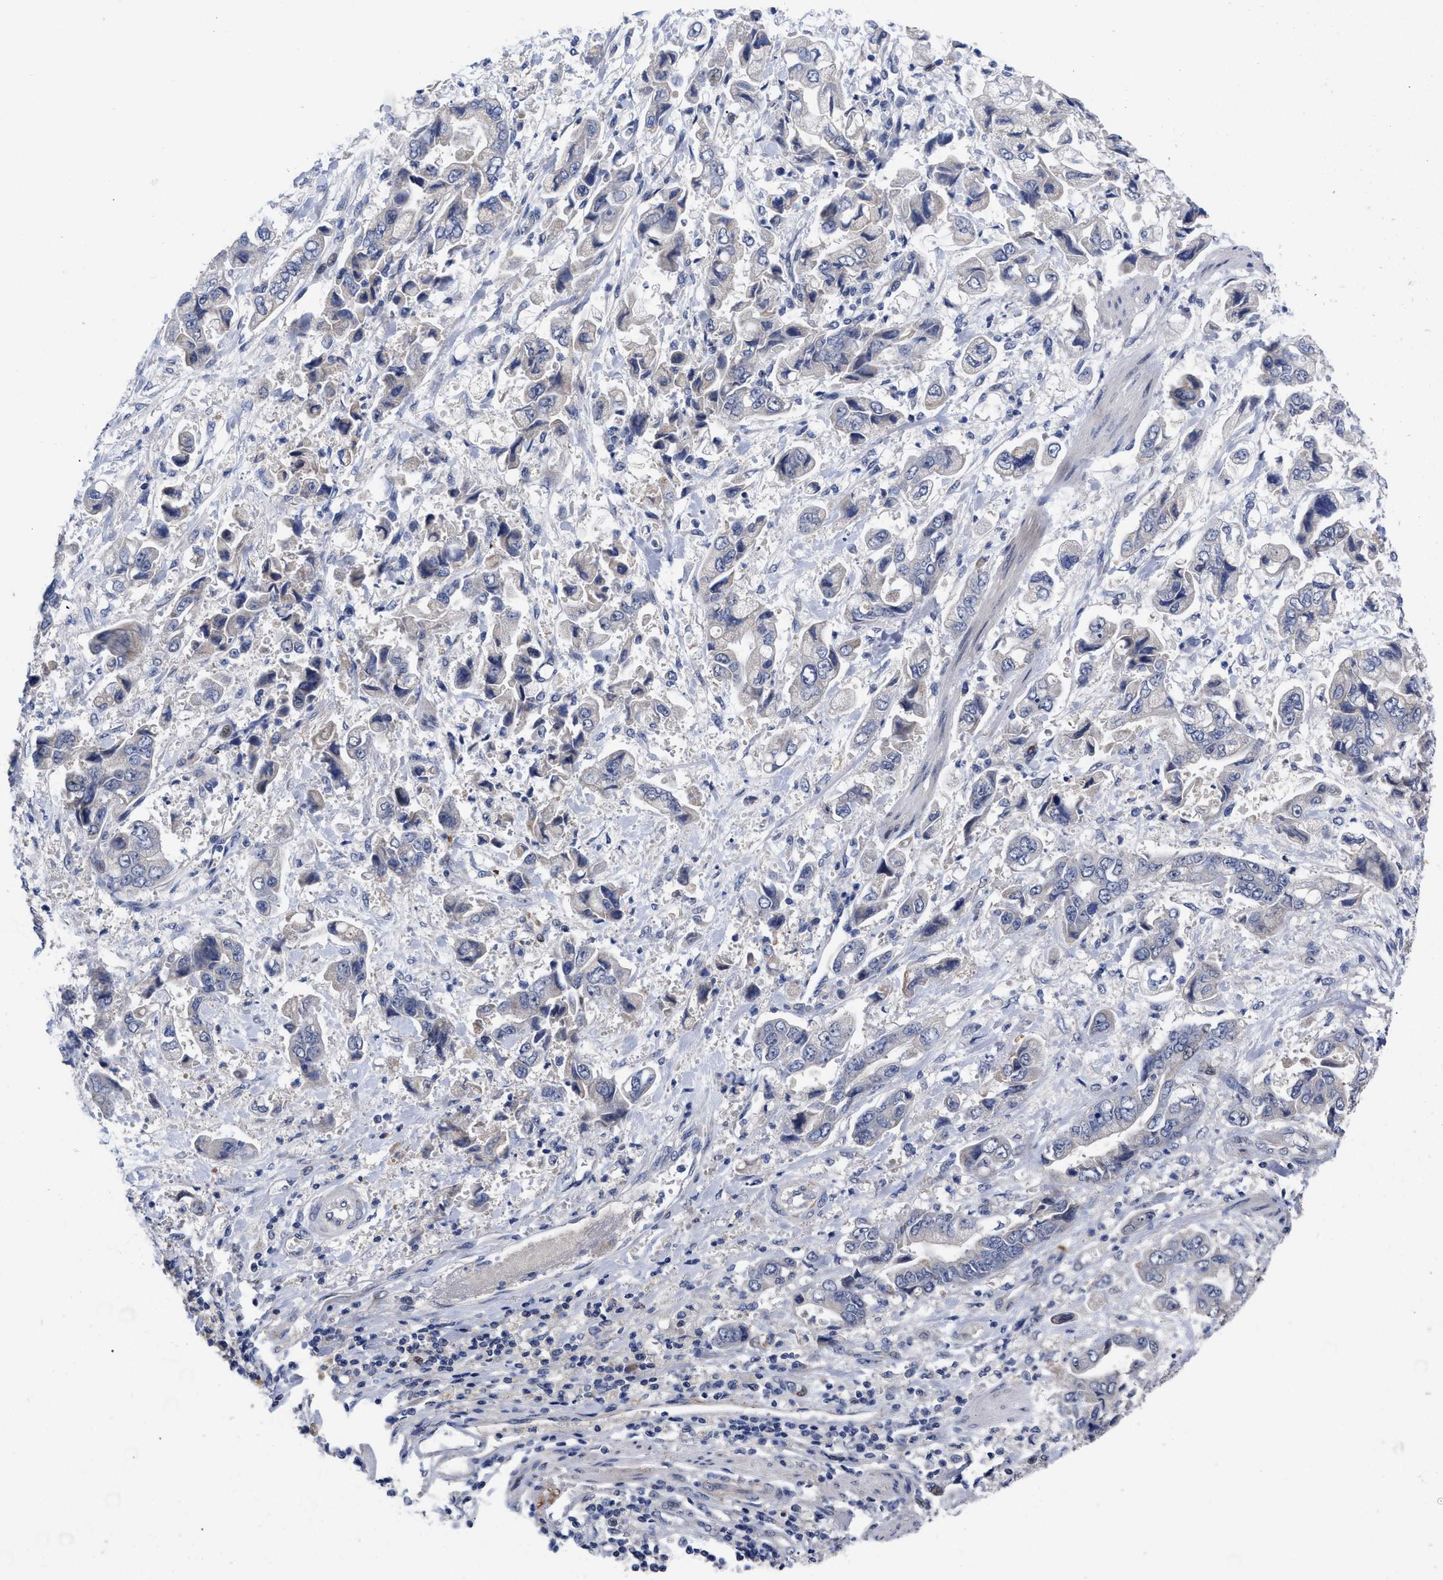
{"staining": {"intensity": "negative", "quantity": "none", "location": "none"}, "tissue": "stomach cancer", "cell_type": "Tumor cells", "image_type": "cancer", "snomed": [{"axis": "morphology", "description": "Normal tissue, NOS"}, {"axis": "morphology", "description": "Adenocarcinoma, NOS"}, {"axis": "topography", "description": "Stomach"}], "caption": "There is no significant staining in tumor cells of stomach adenocarcinoma. Brightfield microscopy of IHC stained with DAB (brown) and hematoxylin (blue), captured at high magnification.", "gene": "CCN5", "patient": {"sex": "male", "age": 62}}